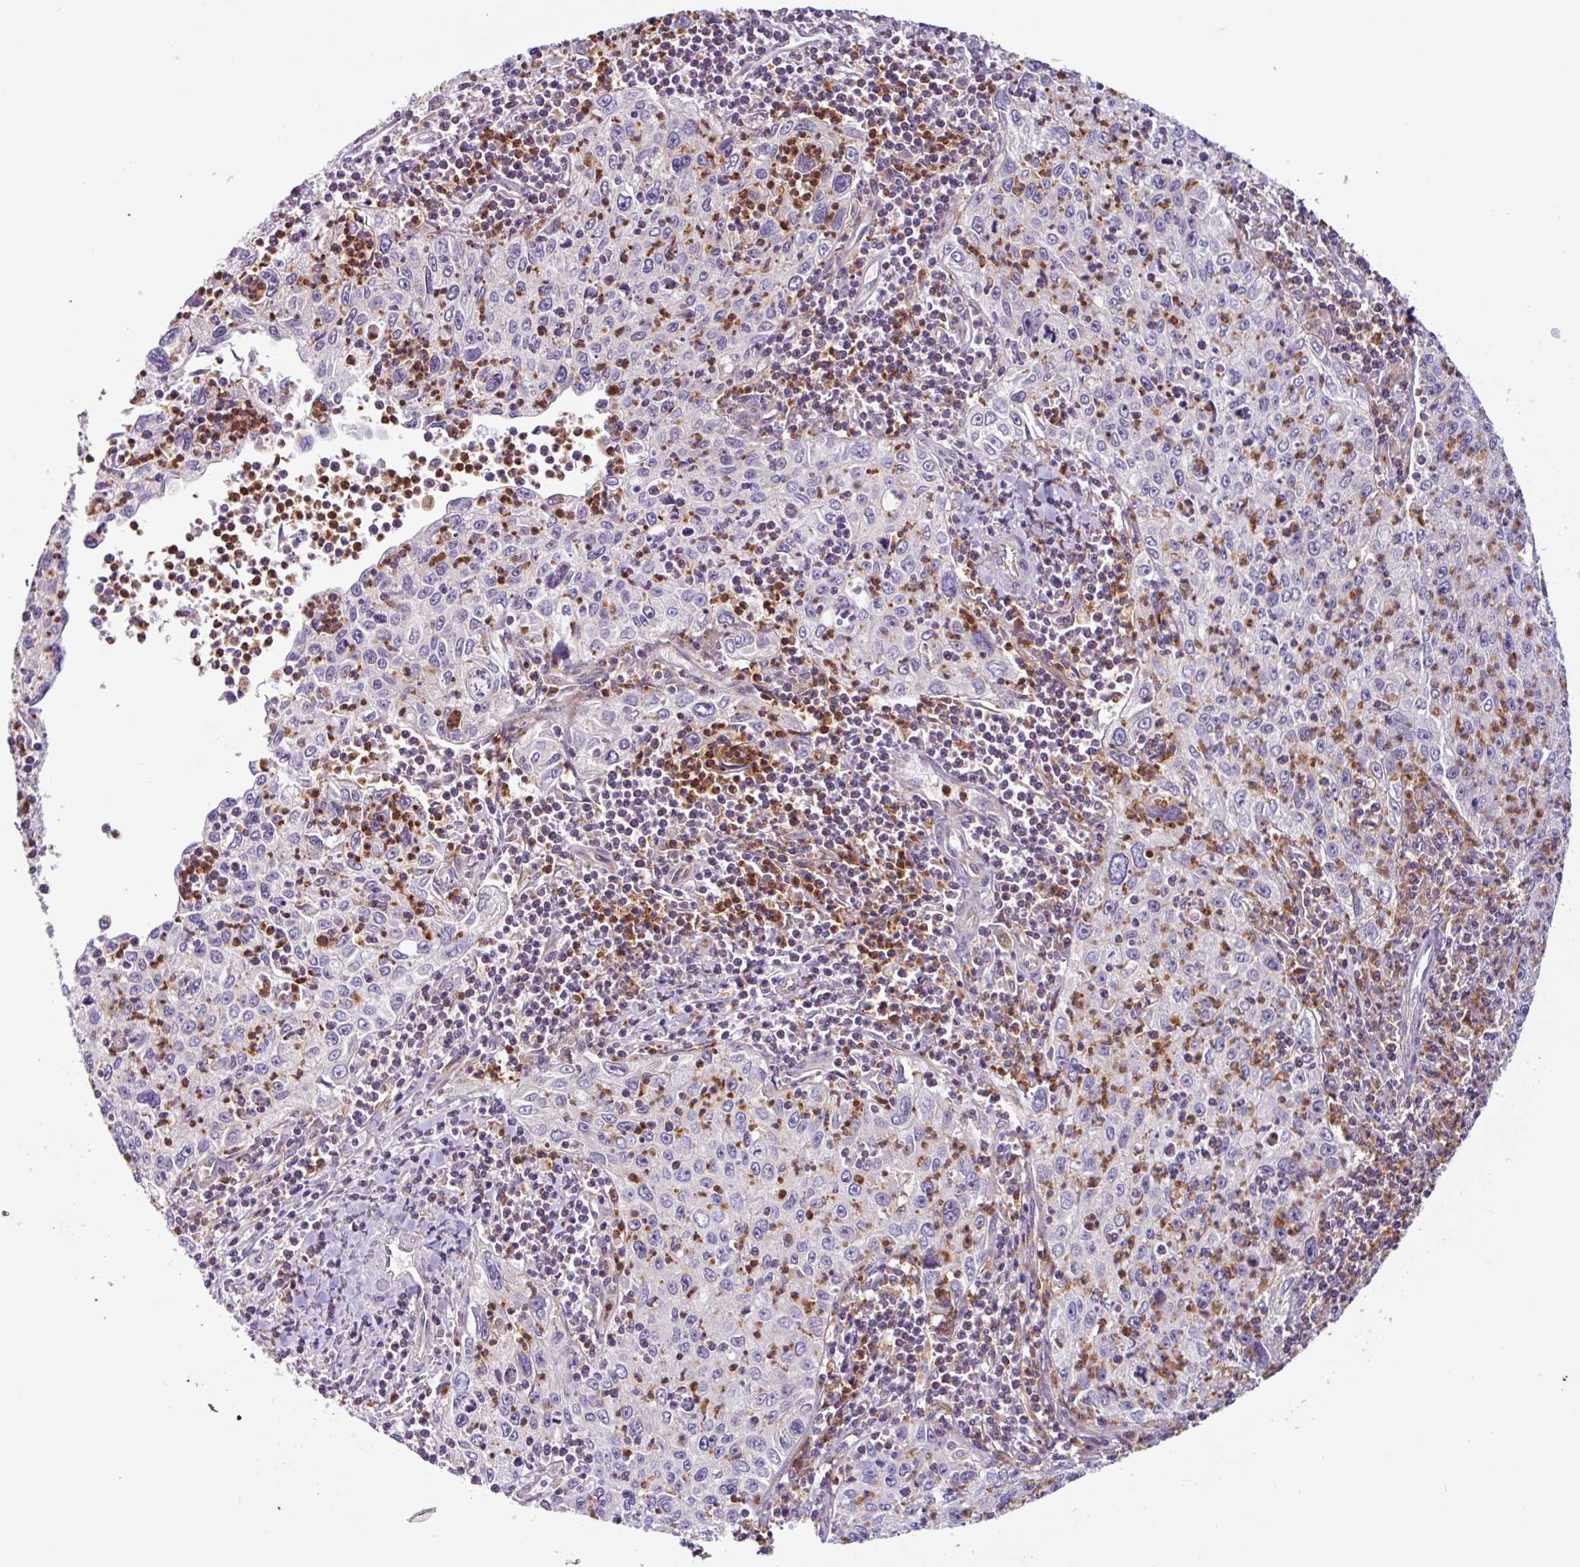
{"staining": {"intensity": "negative", "quantity": "none", "location": "none"}, "tissue": "cervical cancer", "cell_type": "Tumor cells", "image_type": "cancer", "snomed": [{"axis": "morphology", "description": "Squamous cell carcinoma, NOS"}, {"axis": "topography", "description": "Cervix"}], "caption": "Image shows no protein staining in tumor cells of cervical squamous cell carcinoma tissue.", "gene": "ACTR3", "patient": {"sex": "female", "age": 30}}